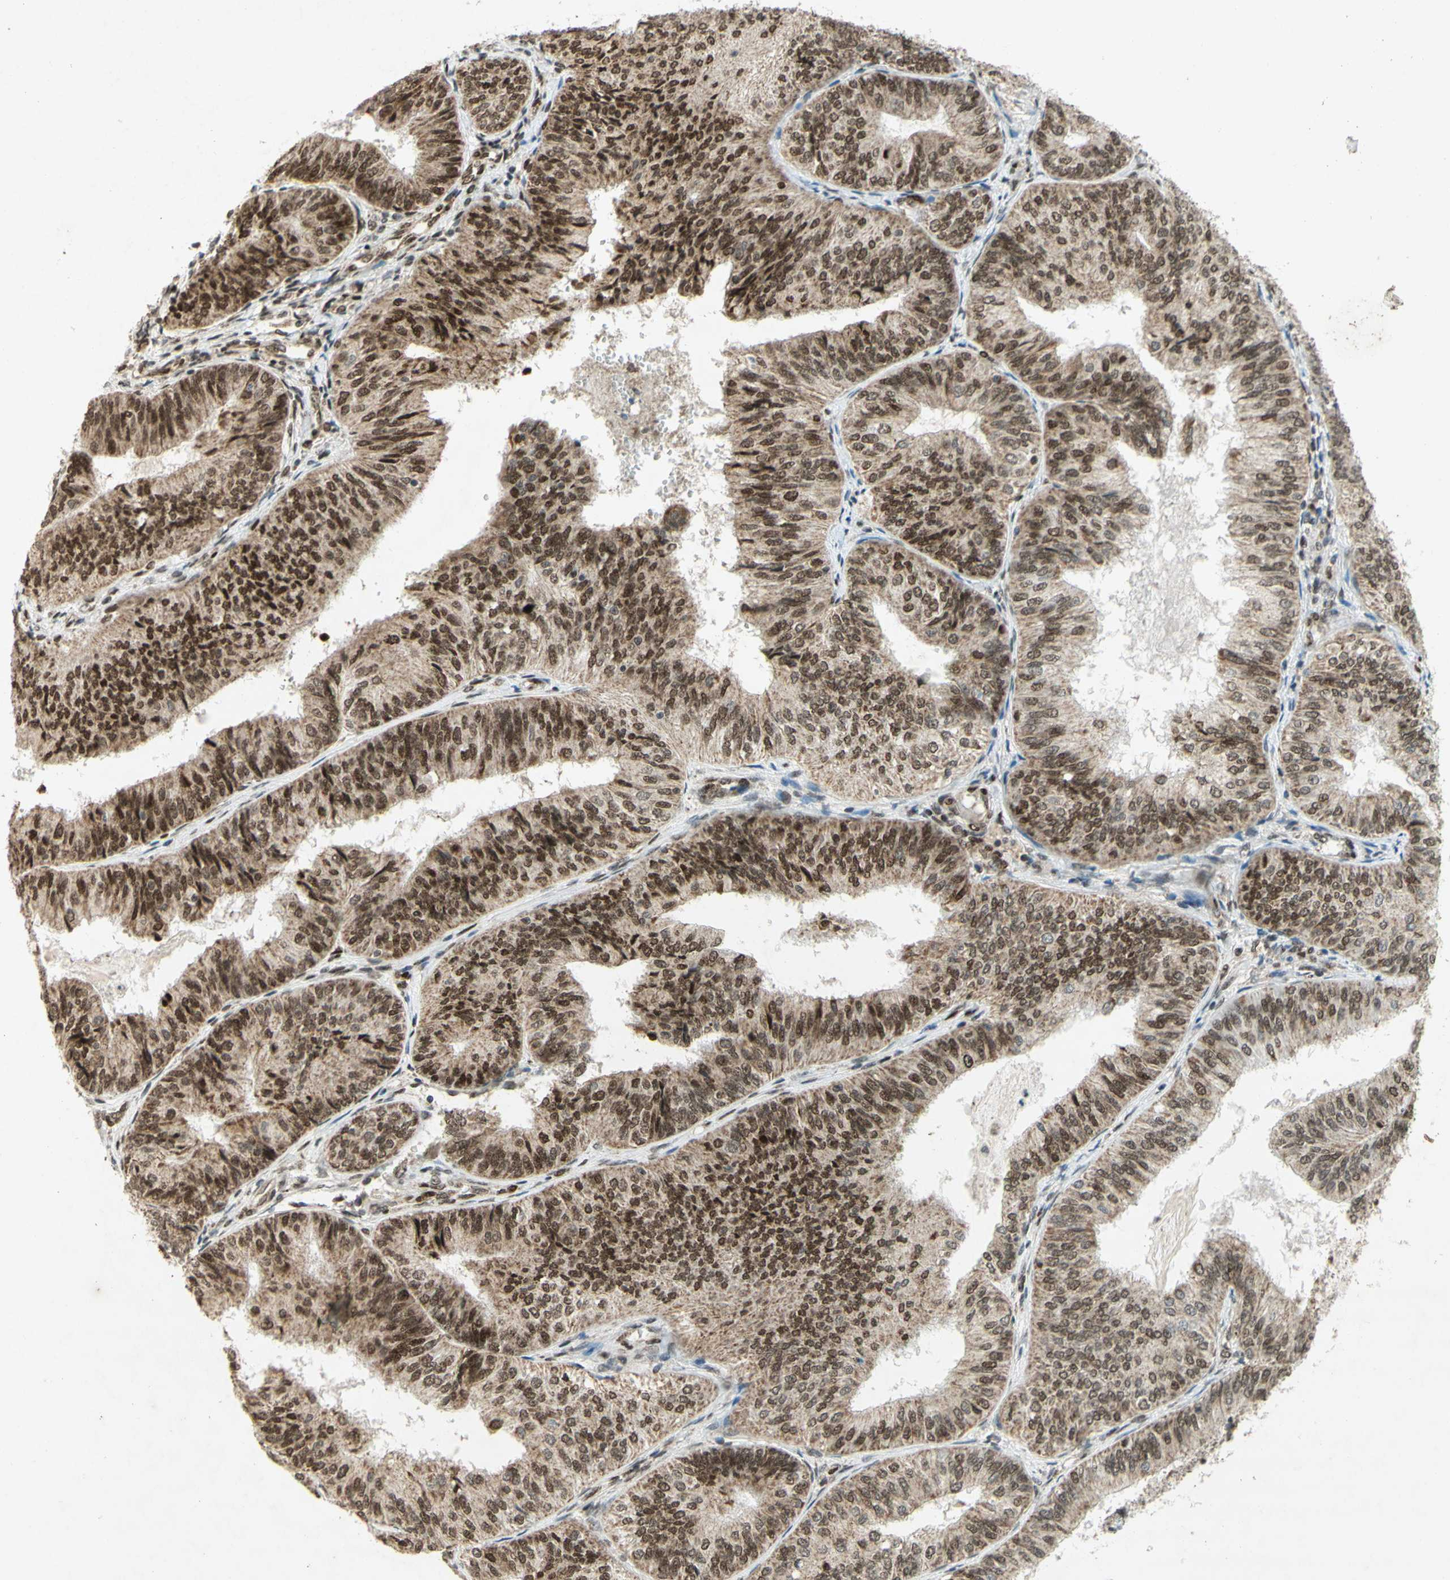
{"staining": {"intensity": "moderate", "quantity": ">75%", "location": "cytoplasmic/membranous,nuclear"}, "tissue": "endometrial cancer", "cell_type": "Tumor cells", "image_type": "cancer", "snomed": [{"axis": "morphology", "description": "Adenocarcinoma, NOS"}, {"axis": "topography", "description": "Endometrium"}], "caption": "There is medium levels of moderate cytoplasmic/membranous and nuclear staining in tumor cells of adenocarcinoma (endometrial), as demonstrated by immunohistochemical staining (brown color).", "gene": "DNMT3A", "patient": {"sex": "female", "age": 58}}